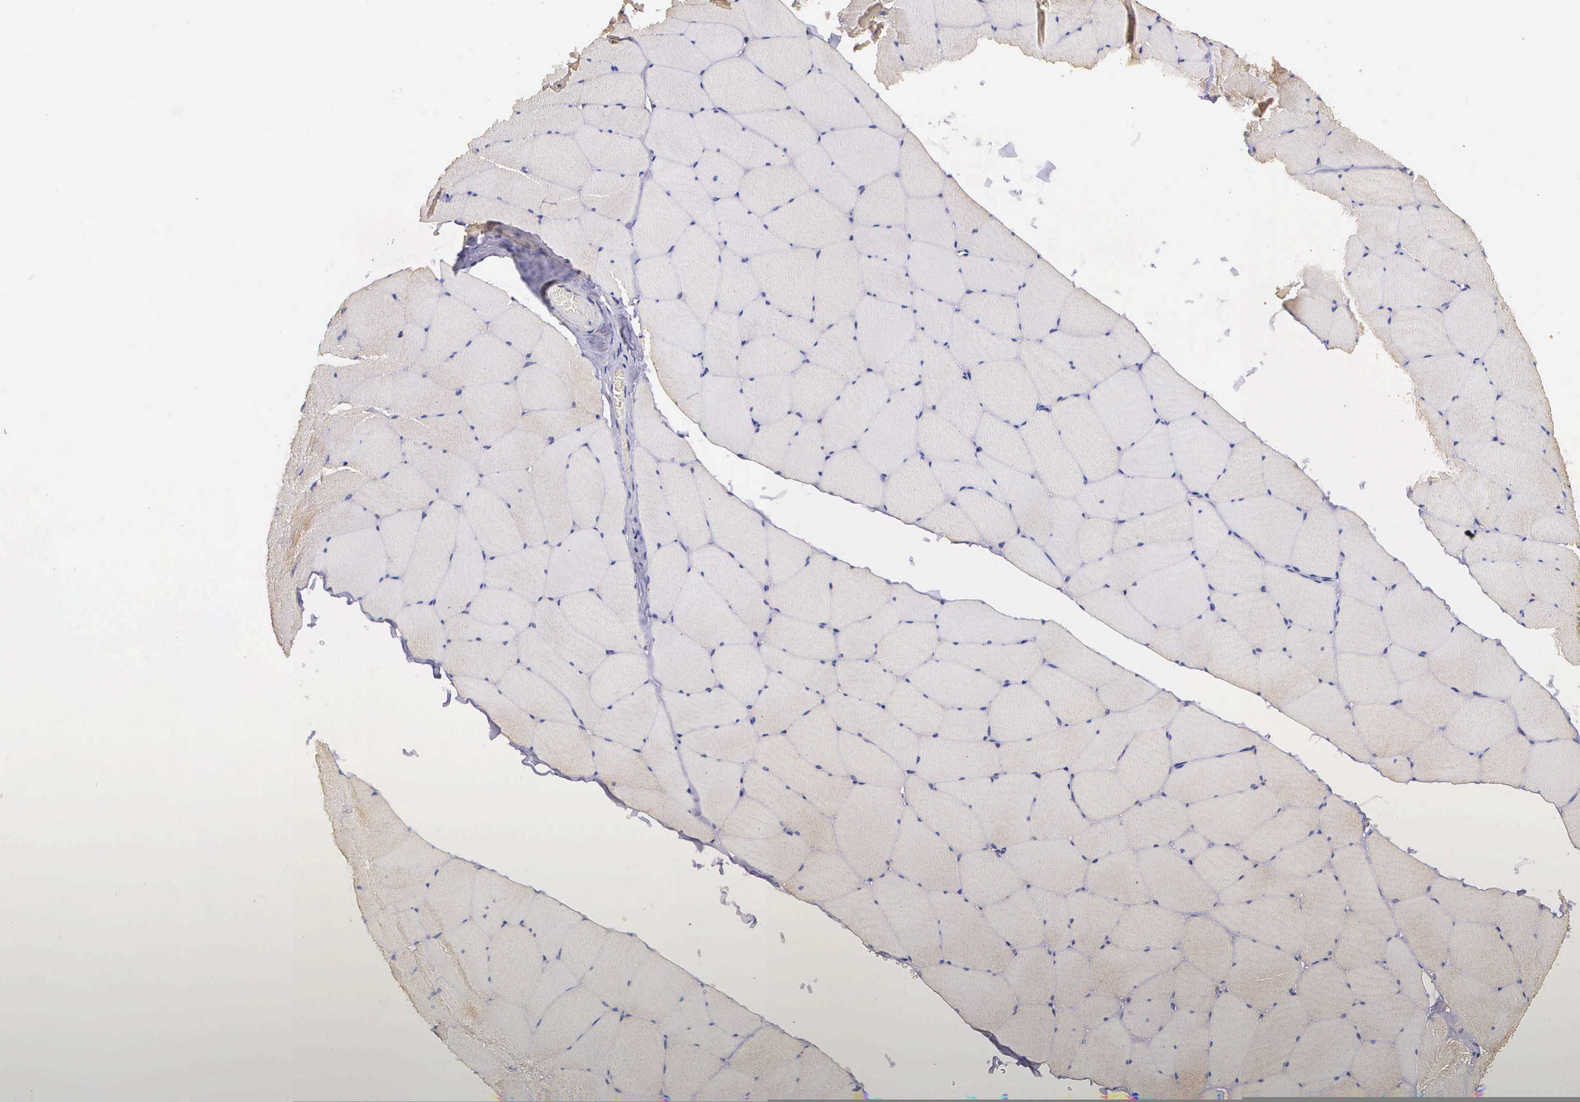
{"staining": {"intensity": "moderate", "quantity": "25%-75%", "location": "cytoplasmic/membranous"}, "tissue": "skeletal muscle", "cell_type": "Myocytes", "image_type": "normal", "snomed": [{"axis": "morphology", "description": "Normal tissue, NOS"}, {"axis": "topography", "description": "Skeletal muscle"}, {"axis": "topography", "description": "Salivary gland"}], "caption": "Moderate cytoplasmic/membranous positivity is identified in approximately 25%-75% of myocytes in normal skeletal muscle. Immunohistochemistry (ihc) stains the protein of interest in brown and the nuclei are stained blue.", "gene": "IGBP1P2", "patient": {"sex": "male", "age": 62}}